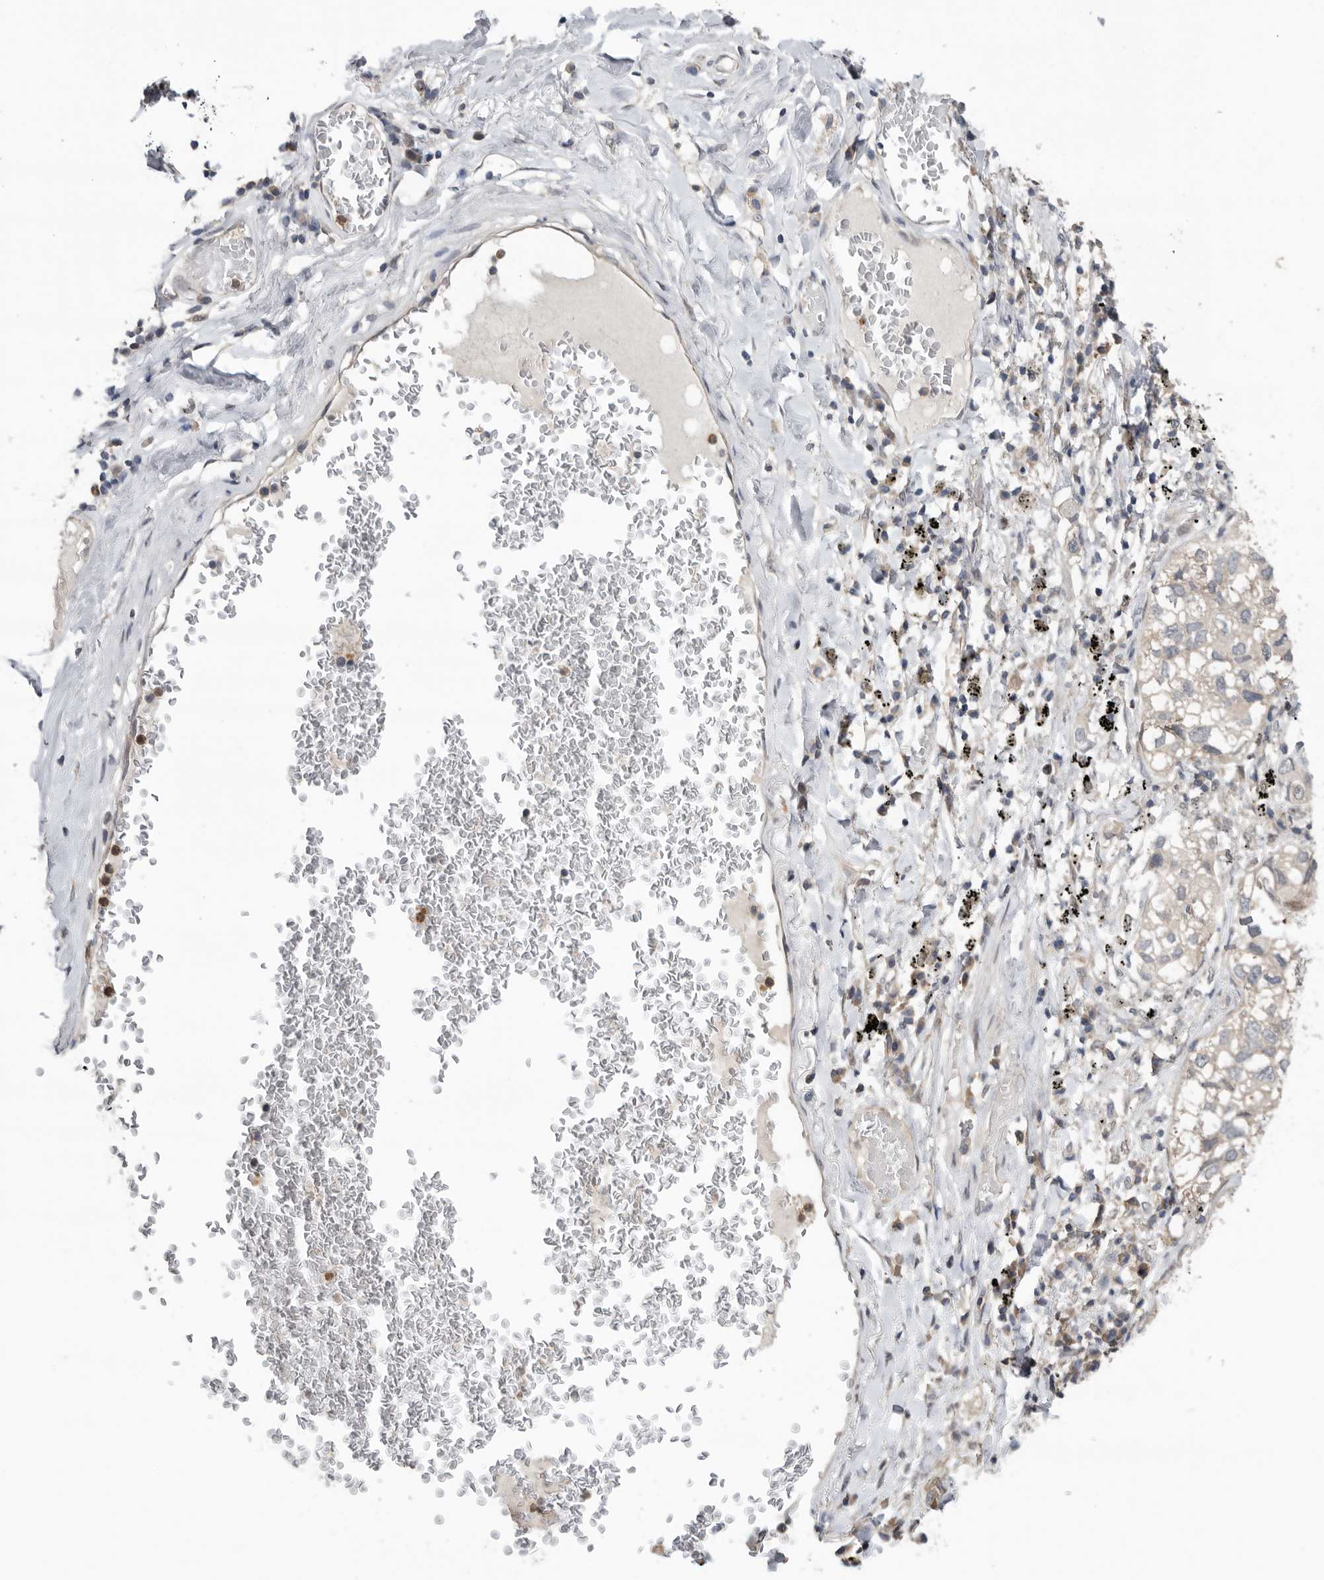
{"staining": {"intensity": "negative", "quantity": "none", "location": "none"}, "tissue": "lung cancer", "cell_type": "Tumor cells", "image_type": "cancer", "snomed": [{"axis": "morphology", "description": "Adenocarcinoma, NOS"}, {"axis": "topography", "description": "Lung"}], "caption": "This is a histopathology image of IHC staining of lung adenocarcinoma, which shows no staining in tumor cells. (DAB immunohistochemistry (IHC), high magnification).", "gene": "KLK5", "patient": {"sex": "male", "age": 63}}